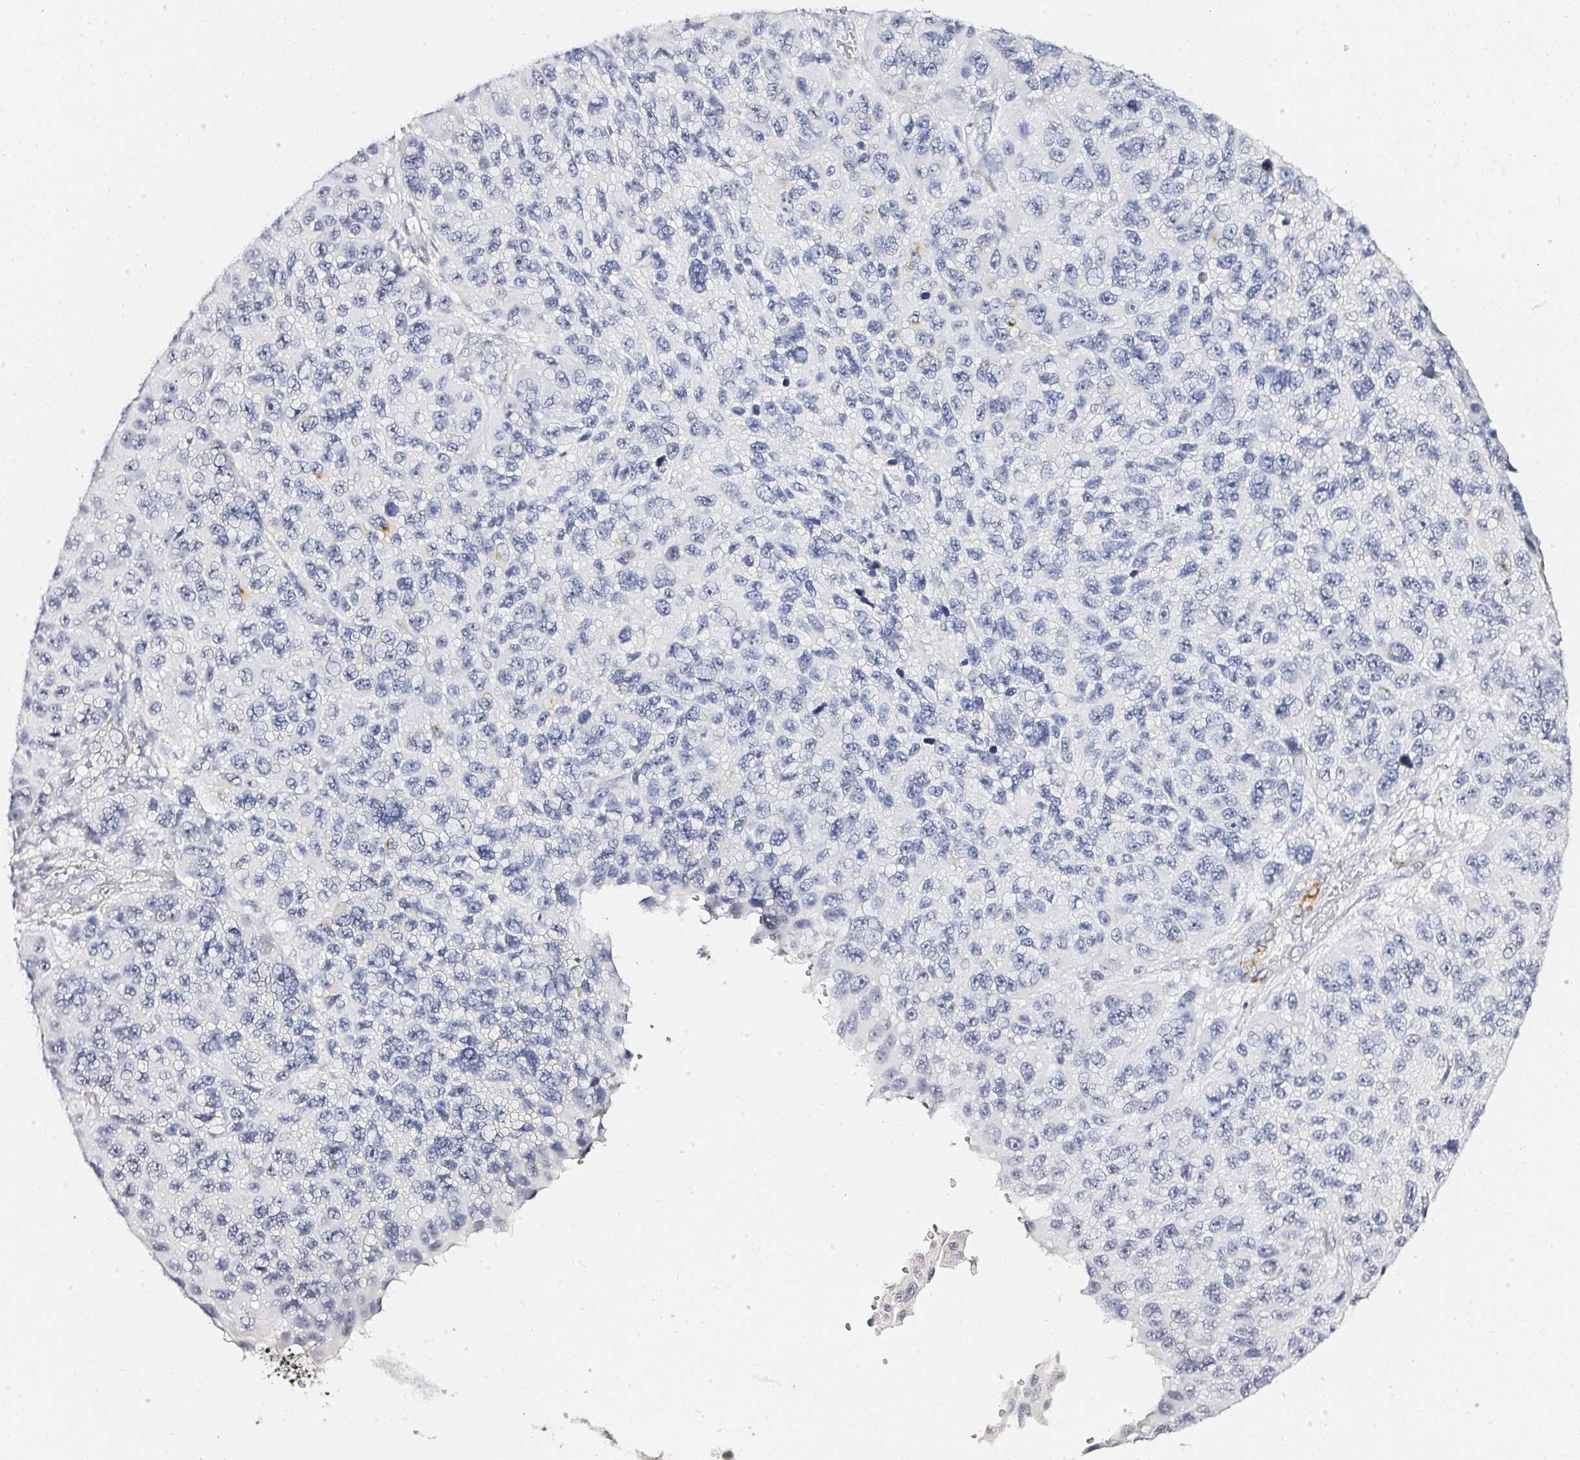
{"staining": {"intensity": "negative", "quantity": "none", "location": "none"}, "tissue": "melanoma", "cell_type": "Tumor cells", "image_type": "cancer", "snomed": [{"axis": "morphology", "description": "Malignant melanoma, NOS"}, {"axis": "topography", "description": "Skin"}], "caption": "The immunohistochemistry (IHC) micrograph has no significant staining in tumor cells of malignant melanoma tissue.", "gene": "ACAN", "patient": {"sex": "male", "age": 53}}